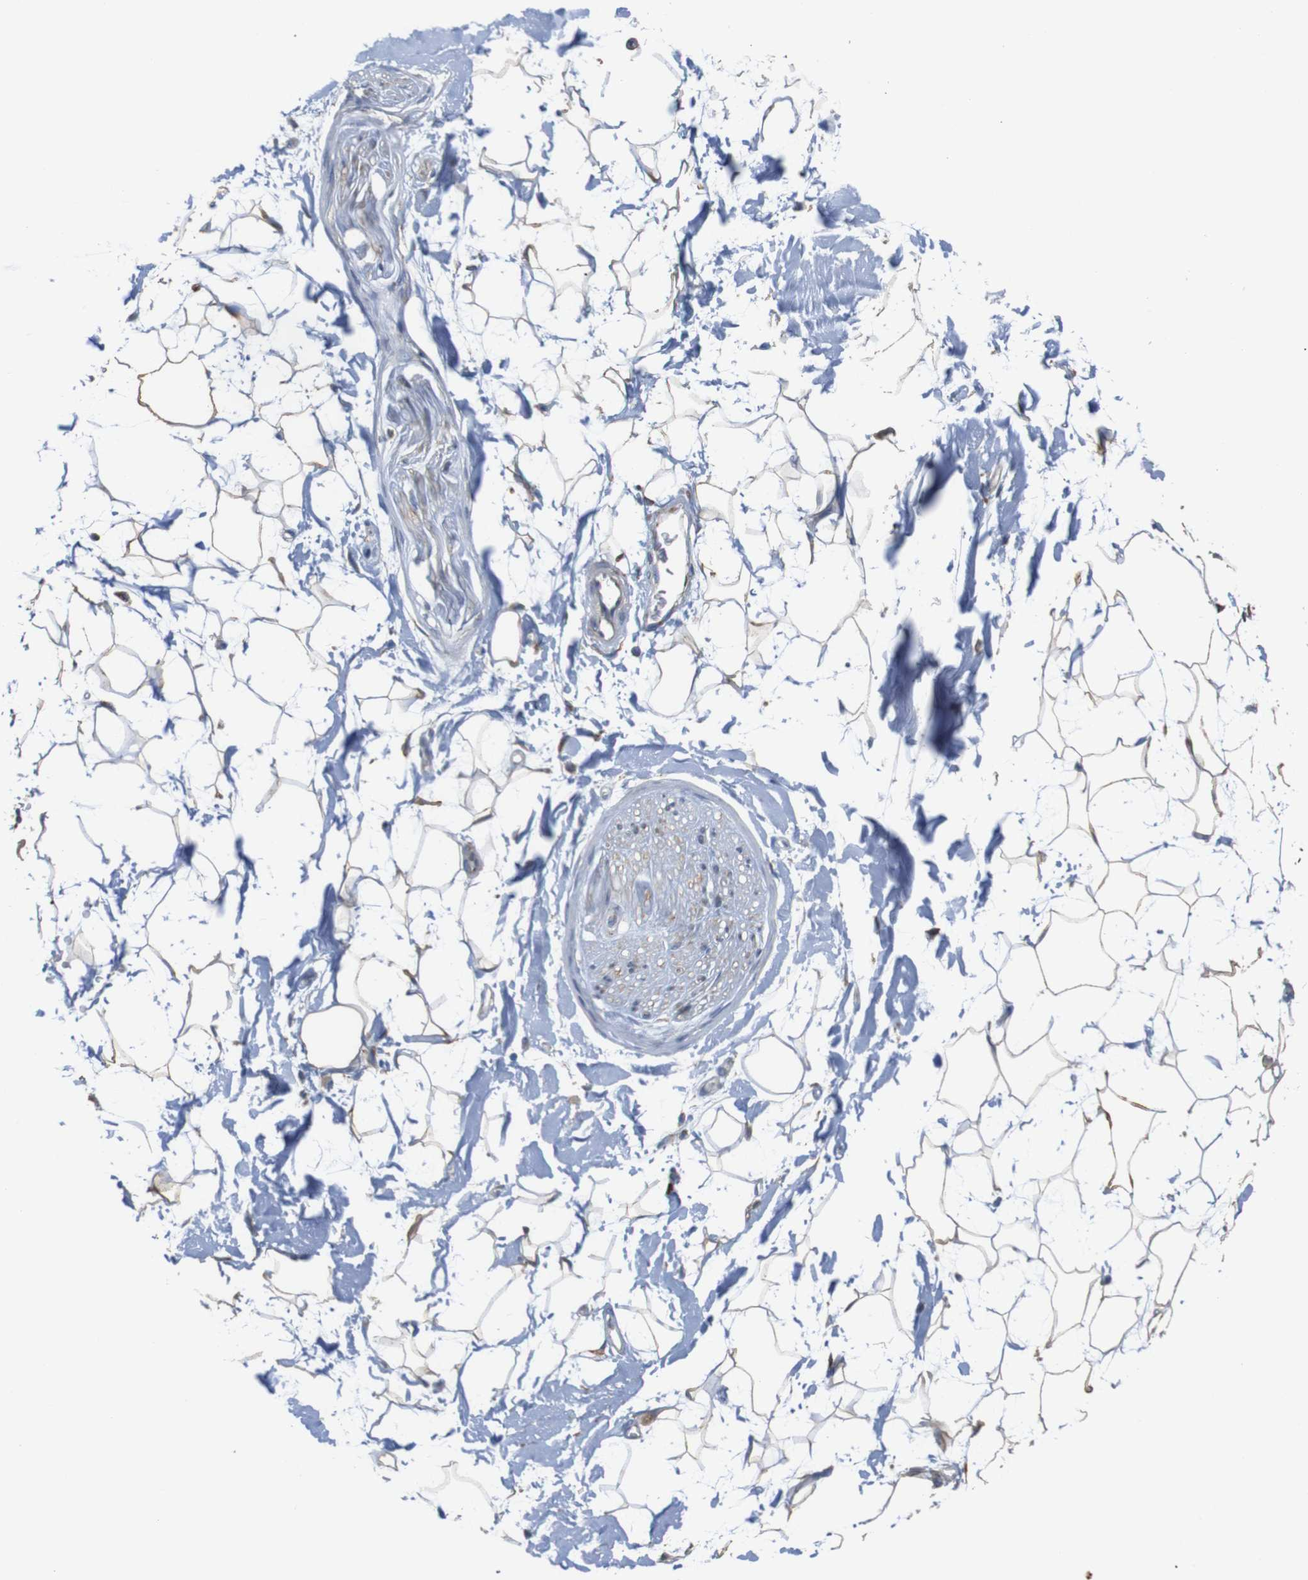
{"staining": {"intensity": "weak", "quantity": "25%-75%", "location": "cytoplasmic/membranous"}, "tissue": "adipose tissue", "cell_type": "Adipocytes", "image_type": "normal", "snomed": [{"axis": "morphology", "description": "Normal tissue, NOS"}, {"axis": "topography", "description": "Soft tissue"}], "caption": "Adipocytes demonstrate low levels of weak cytoplasmic/membranous staining in approximately 25%-75% of cells in benign adipose tissue. The staining is performed using DAB (3,3'-diaminobenzidine) brown chromogen to label protein expression. The nuclei are counter-stained blue using hematoxylin.", "gene": "PTPRR", "patient": {"sex": "male", "age": 72}}